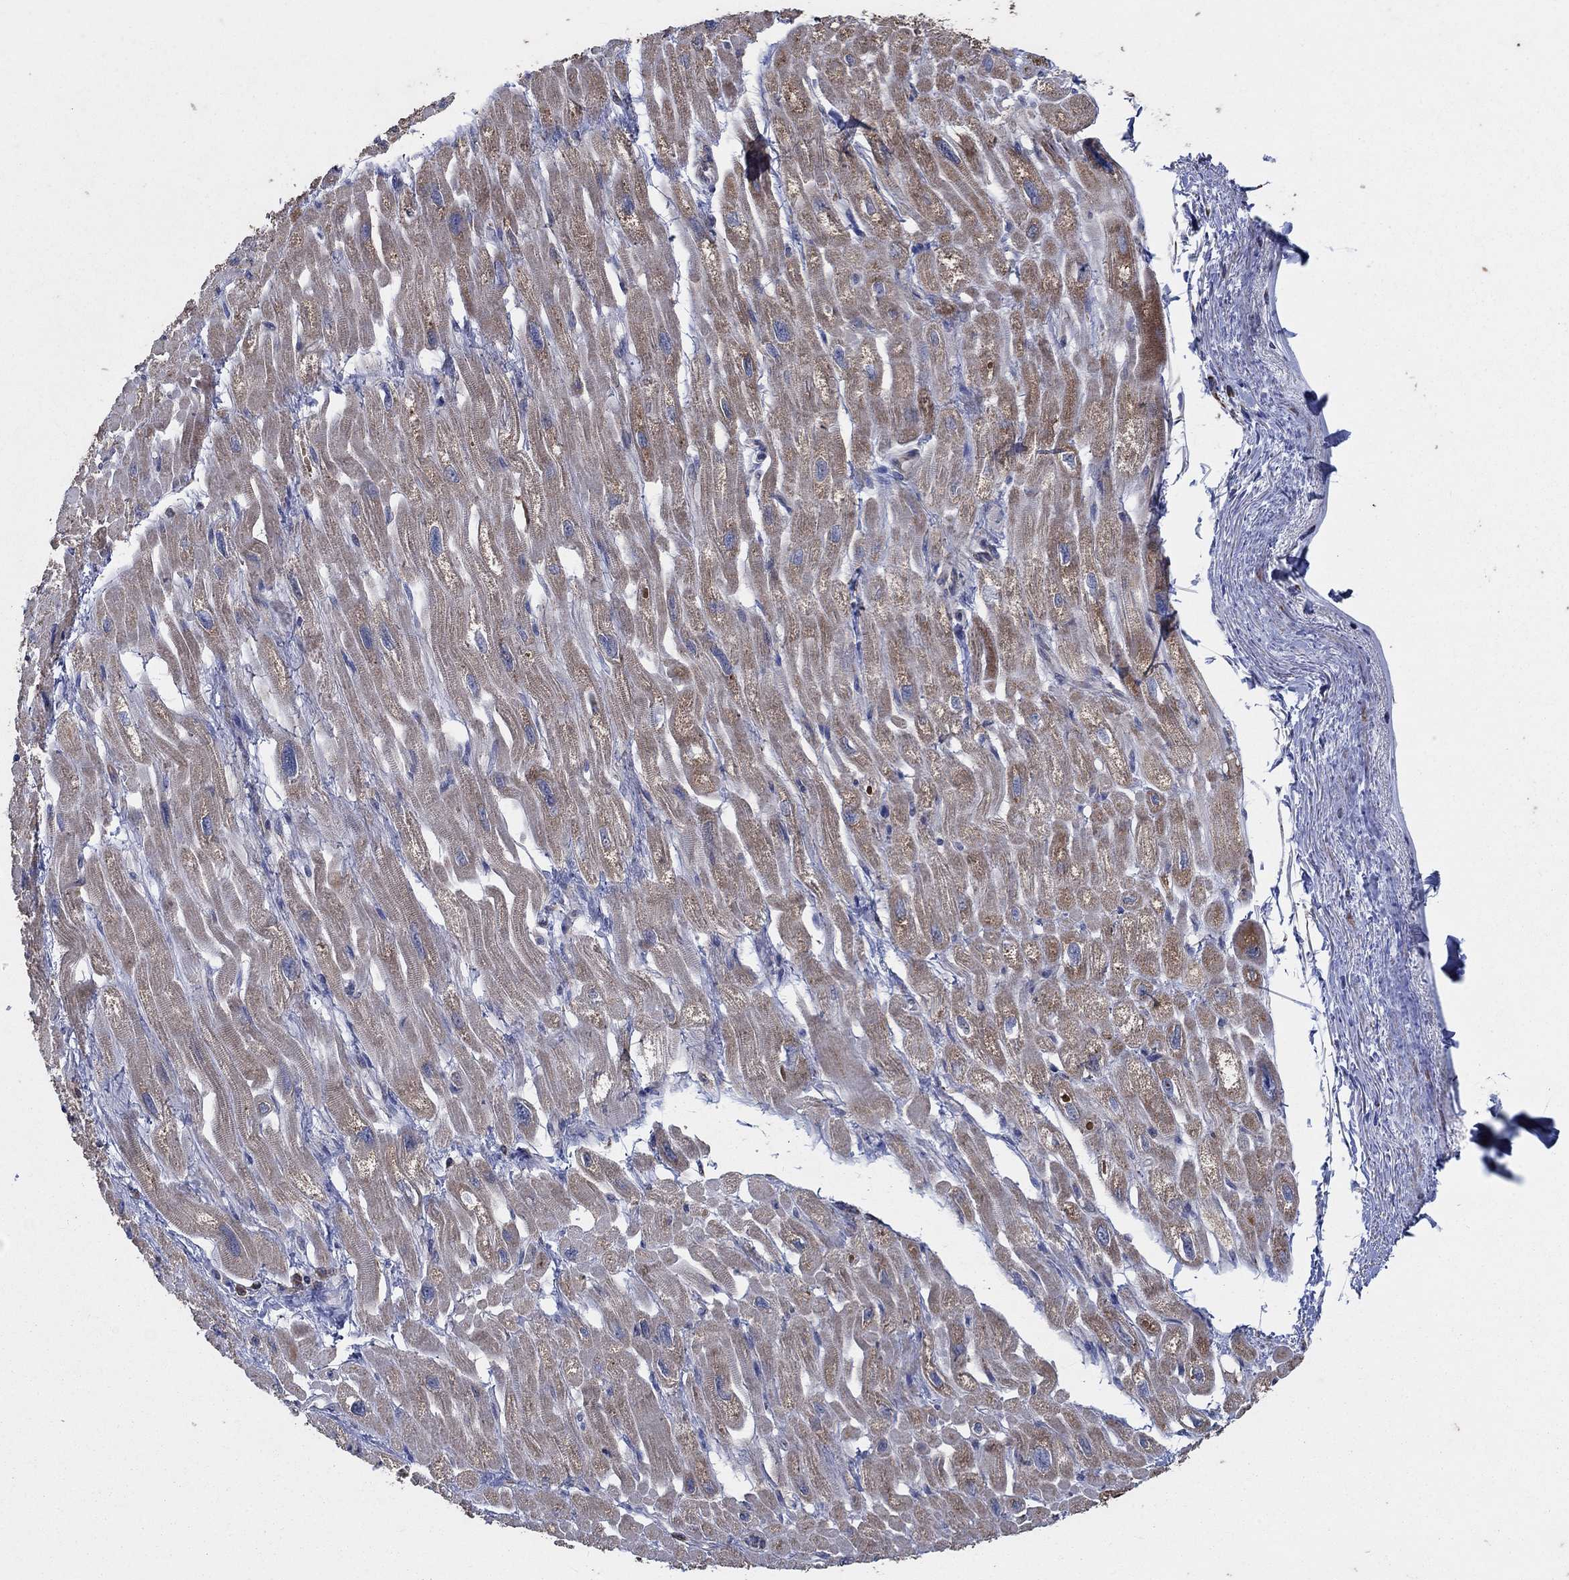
{"staining": {"intensity": "moderate", "quantity": "25%-75%", "location": "cytoplasmic/membranous"}, "tissue": "heart muscle", "cell_type": "Cardiomyocytes", "image_type": "normal", "snomed": [{"axis": "morphology", "description": "Normal tissue, NOS"}, {"axis": "topography", "description": "Heart"}], "caption": "Heart muscle stained with immunohistochemistry (IHC) reveals moderate cytoplasmic/membranous staining in approximately 25%-75% of cardiomyocytes.", "gene": "NCEH1", "patient": {"sex": "male", "age": 66}}